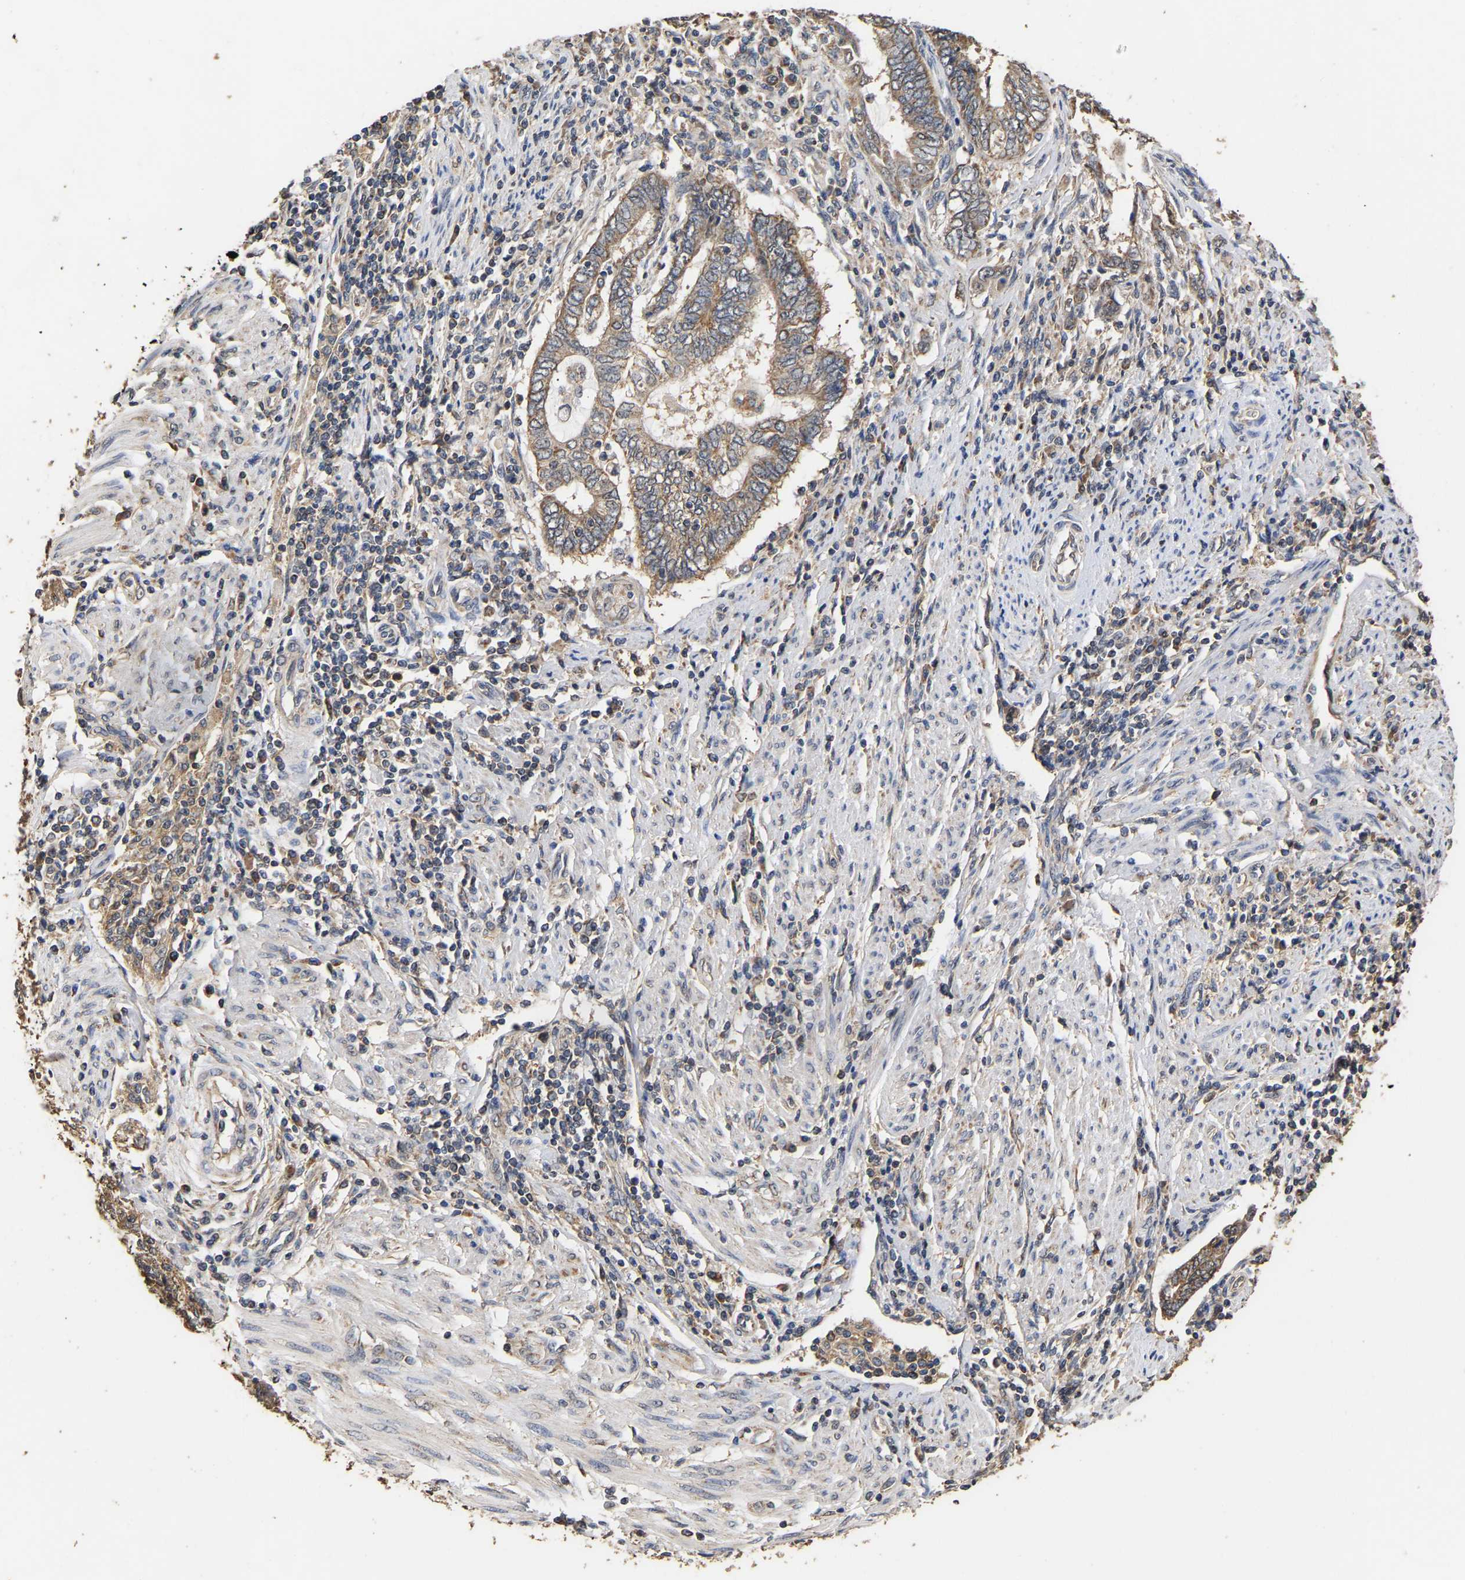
{"staining": {"intensity": "moderate", "quantity": ">75%", "location": "cytoplasmic/membranous"}, "tissue": "endometrial cancer", "cell_type": "Tumor cells", "image_type": "cancer", "snomed": [{"axis": "morphology", "description": "Adenocarcinoma, NOS"}, {"axis": "topography", "description": "Uterus"}, {"axis": "topography", "description": "Endometrium"}], "caption": "A micrograph of adenocarcinoma (endometrial) stained for a protein displays moderate cytoplasmic/membranous brown staining in tumor cells.", "gene": "ZNF26", "patient": {"sex": "female", "age": 70}}